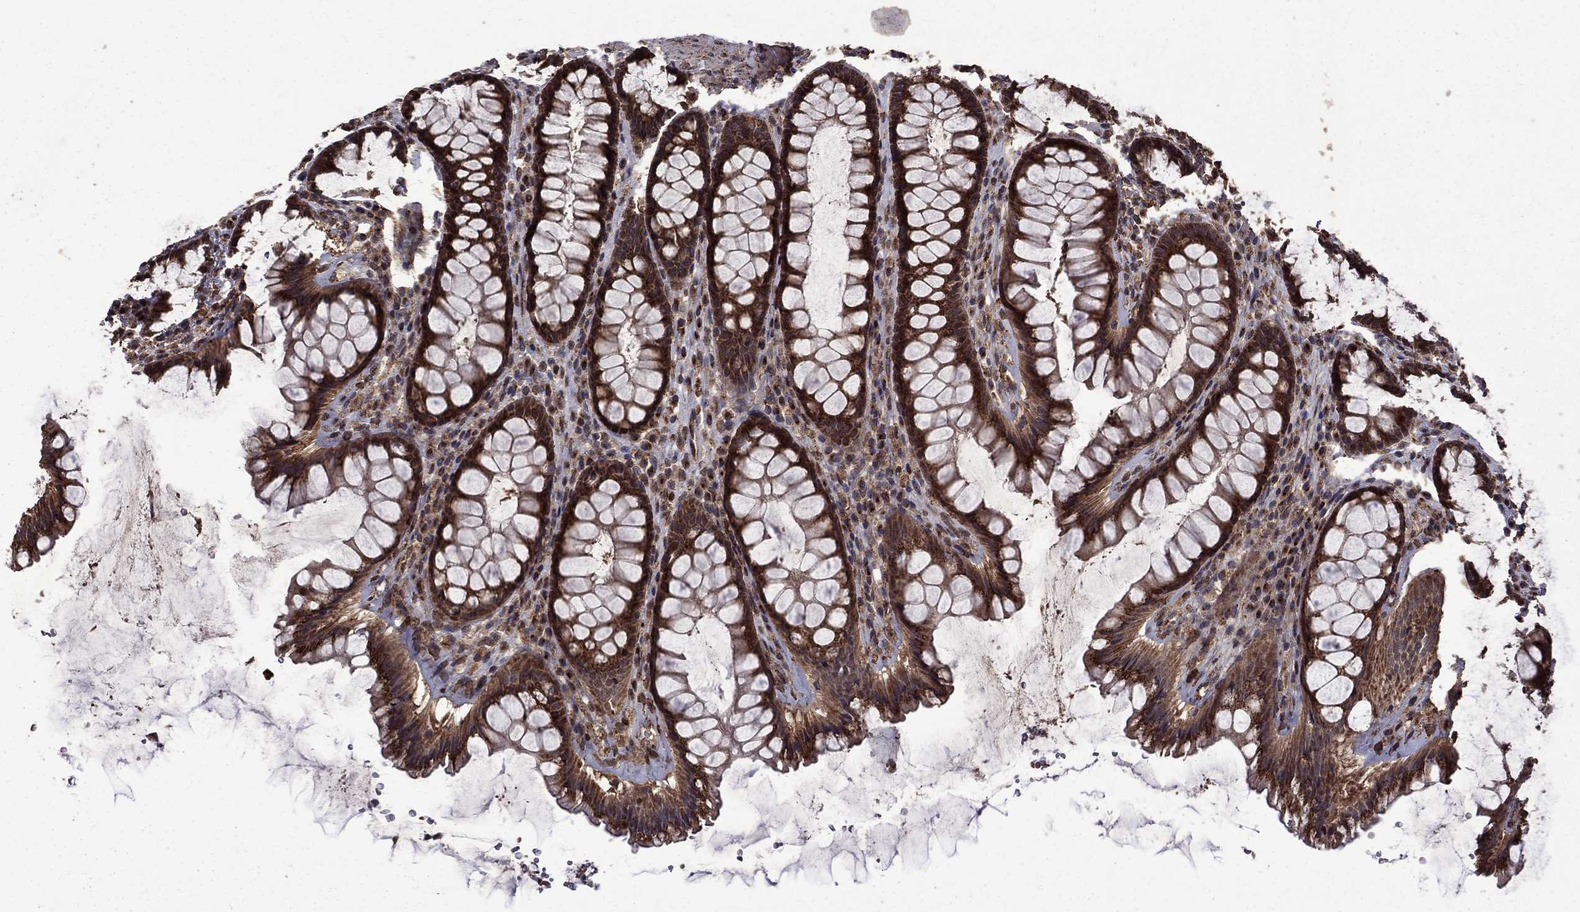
{"staining": {"intensity": "strong", "quantity": ">75%", "location": "cytoplasmic/membranous"}, "tissue": "rectum", "cell_type": "Glandular cells", "image_type": "normal", "snomed": [{"axis": "morphology", "description": "Normal tissue, NOS"}, {"axis": "topography", "description": "Rectum"}], "caption": "The immunohistochemical stain labels strong cytoplasmic/membranous staining in glandular cells of normal rectum.", "gene": "ITM2B", "patient": {"sex": "male", "age": 72}}